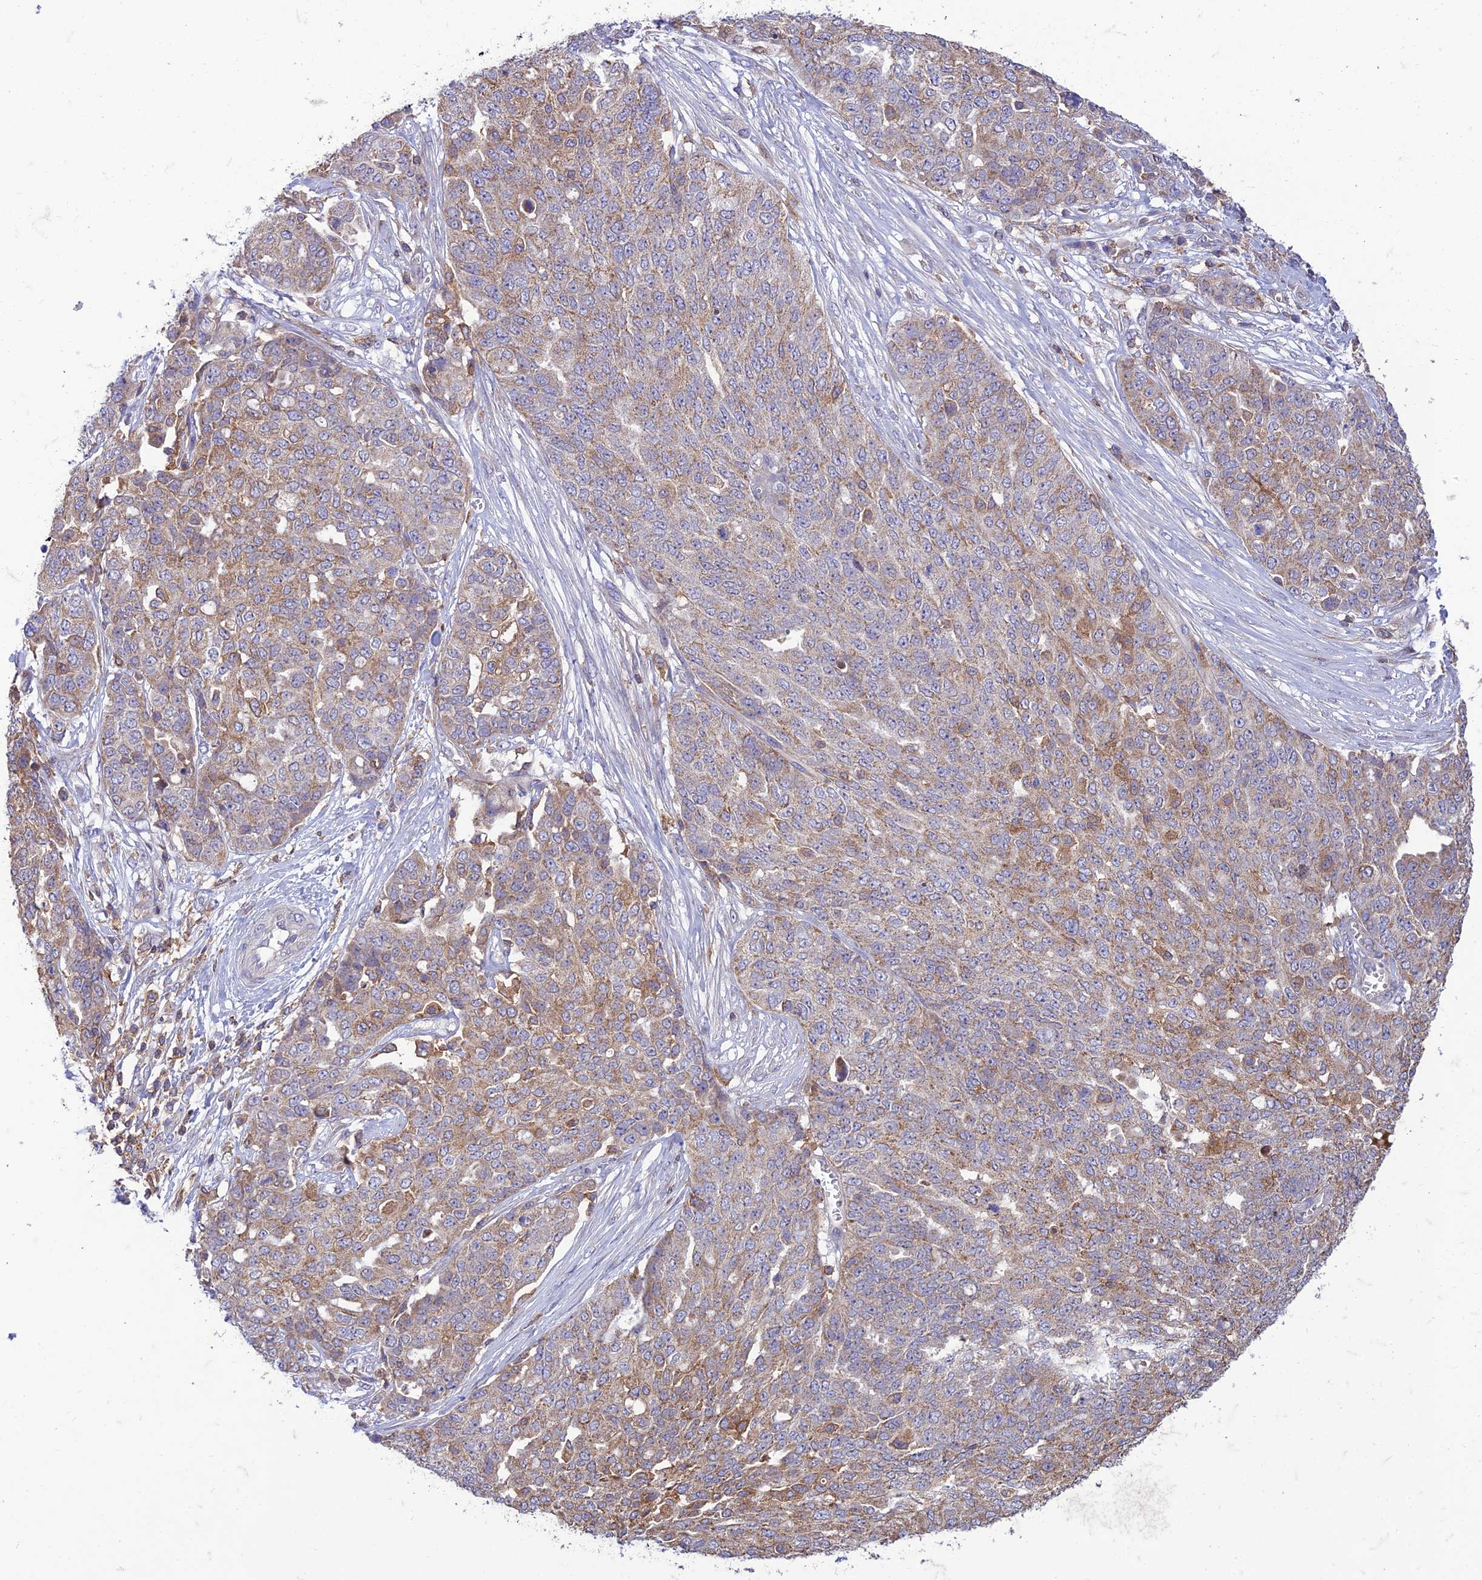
{"staining": {"intensity": "moderate", "quantity": ">75%", "location": "cytoplasmic/membranous"}, "tissue": "ovarian cancer", "cell_type": "Tumor cells", "image_type": "cancer", "snomed": [{"axis": "morphology", "description": "Cystadenocarcinoma, serous, NOS"}, {"axis": "topography", "description": "Soft tissue"}, {"axis": "topography", "description": "Ovary"}], "caption": "Immunohistochemical staining of human serous cystadenocarcinoma (ovarian) exhibits moderate cytoplasmic/membranous protein staining in about >75% of tumor cells.", "gene": "IRAK3", "patient": {"sex": "female", "age": 57}}